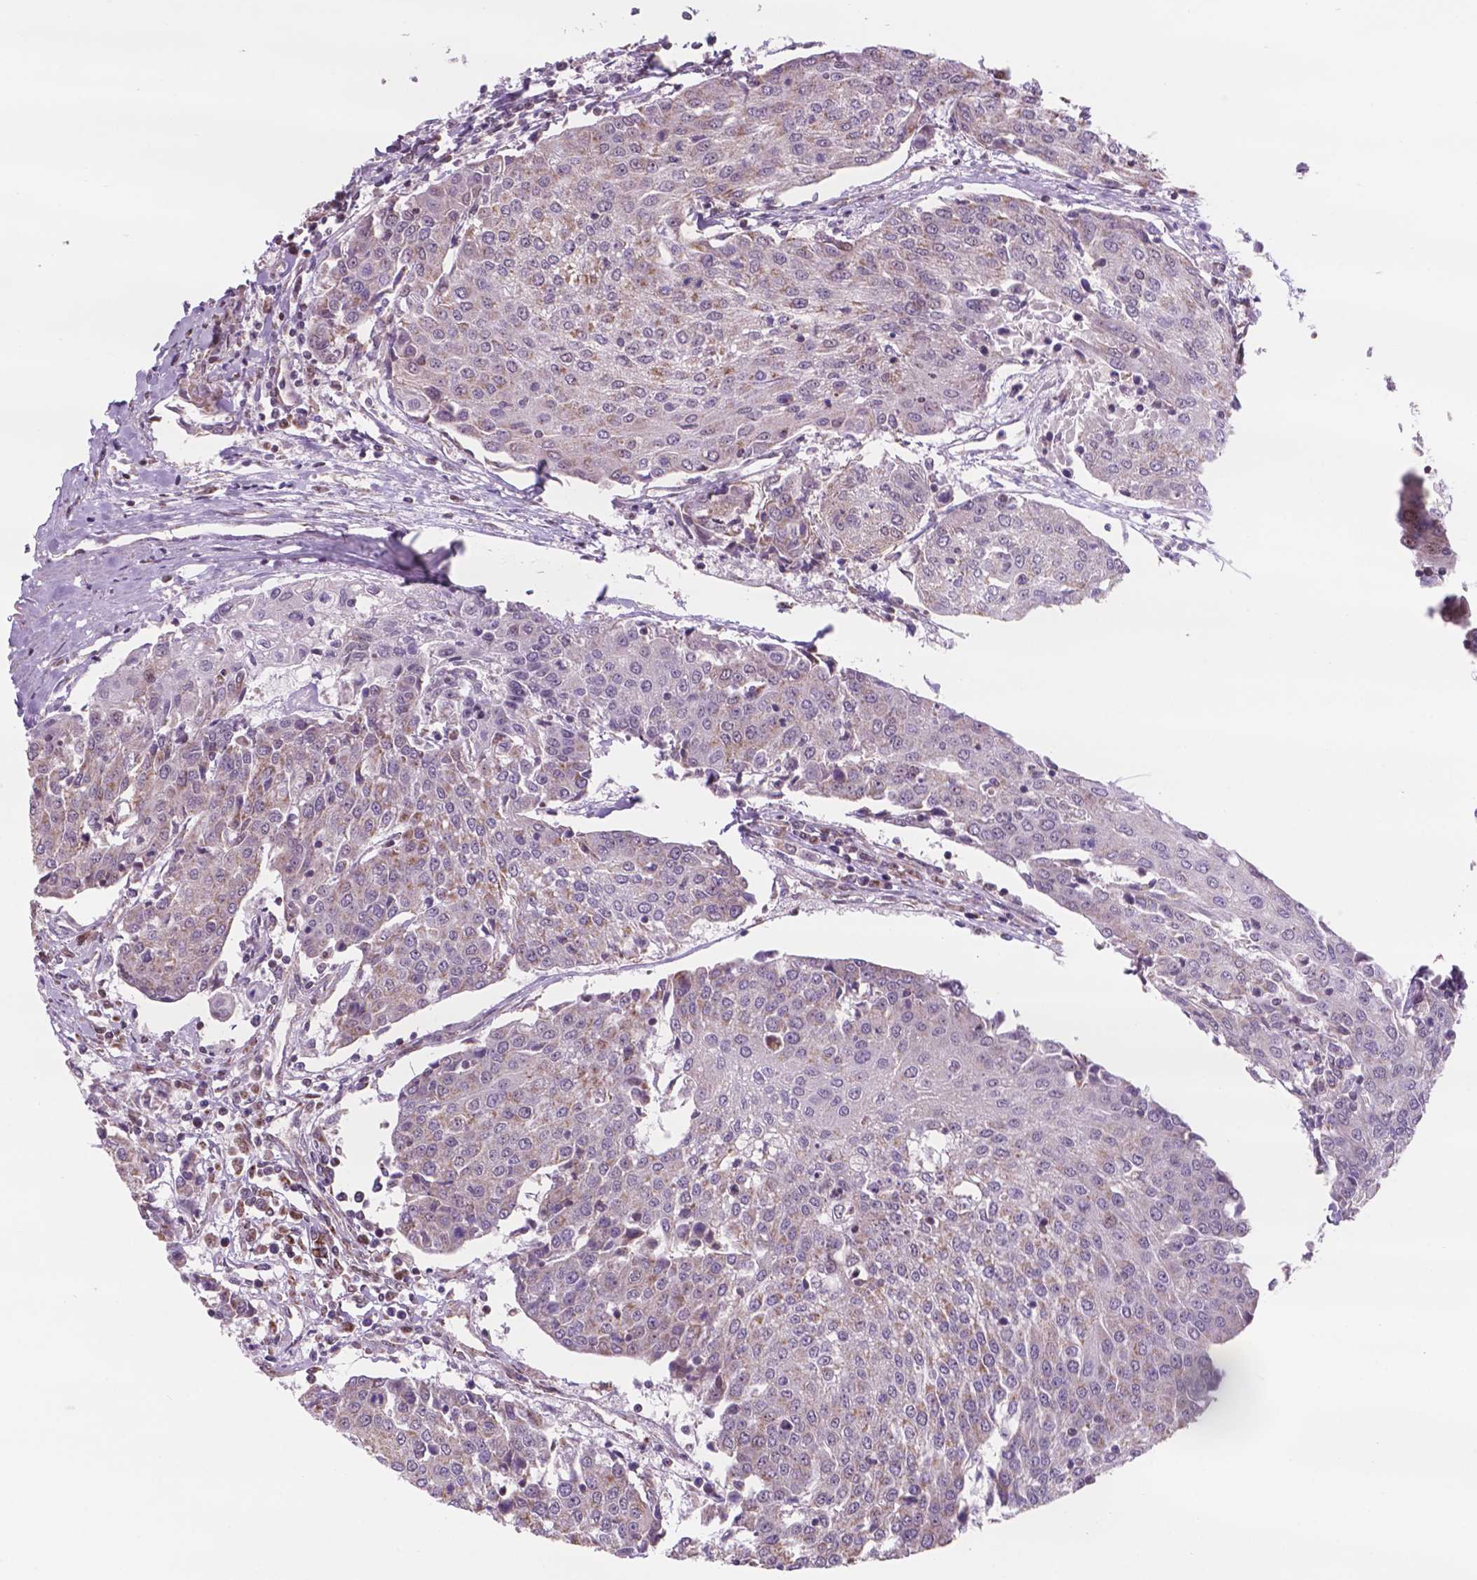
{"staining": {"intensity": "moderate", "quantity": "25%-75%", "location": "cytoplasmic/membranous"}, "tissue": "urothelial cancer", "cell_type": "Tumor cells", "image_type": "cancer", "snomed": [{"axis": "morphology", "description": "Urothelial carcinoma, High grade"}, {"axis": "topography", "description": "Urinary bladder"}], "caption": "This image reveals IHC staining of urothelial cancer, with medium moderate cytoplasmic/membranous positivity in approximately 25%-75% of tumor cells.", "gene": "NDUFA10", "patient": {"sex": "female", "age": 85}}